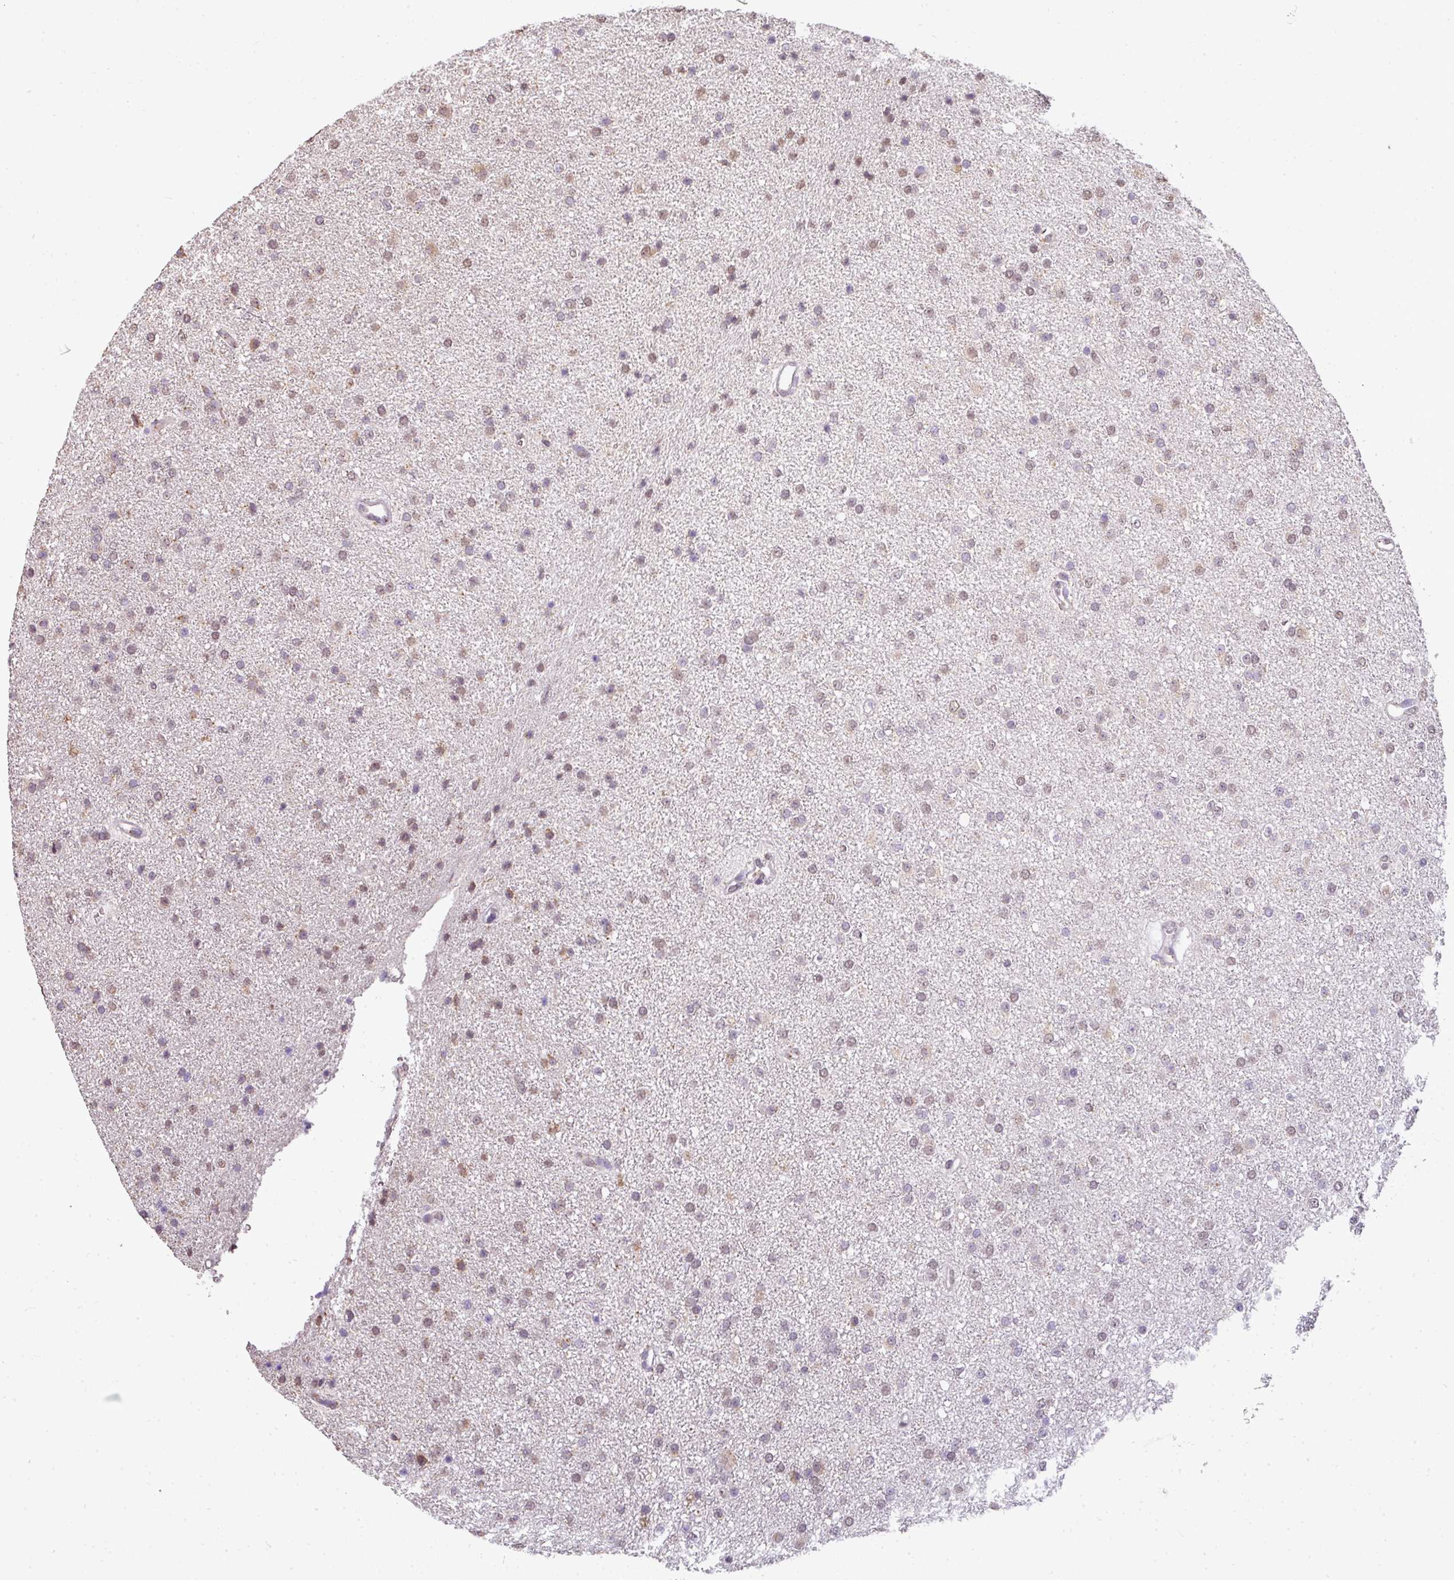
{"staining": {"intensity": "weak", "quantity": "25%-75%", "location": "nuclear"}, "tissue": "glioma", "cell_type": "Tumor cells", "image_type": "cancer", "snomed": [{"axis": "morphology", "description": "Glioma, malignant, Low grade"}, {"axis": "topography", "description": "Brain"}], "caption": "Protein staining by immunohistochemistry demonstrates weak nuclear expression in approximately 25%-75% of tumor cells in glioma.", "gene": "JPH2", "patient": {"sex": "female", "age": 34}}